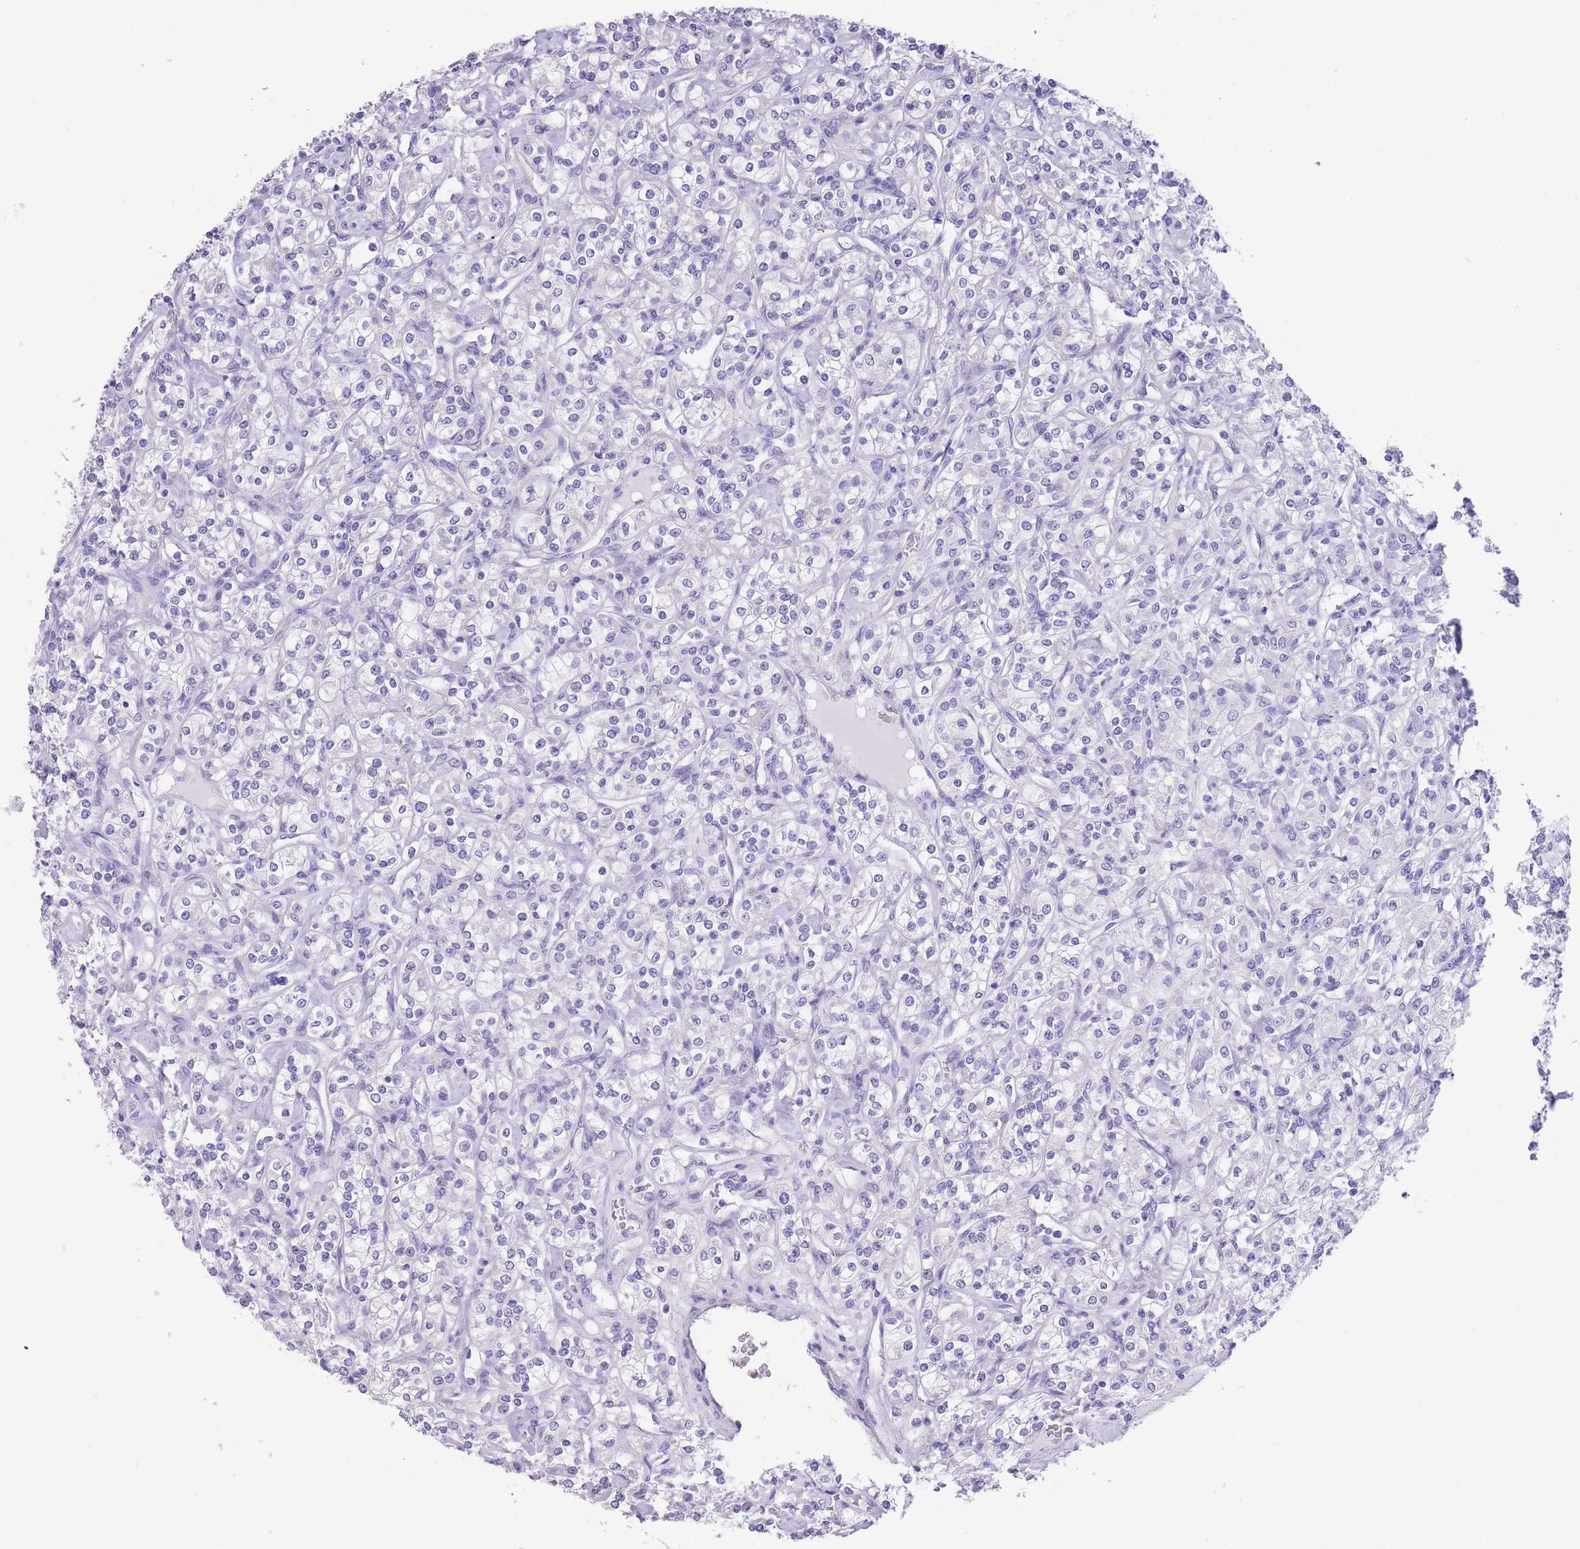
{"staining": {"intensity": "negative", "quantity": "none", "location": "none"}, "tissue": "renal cancer", "cell_type": "Tumor cells", "image_type": "cancer", "snomed": [{"axis": "morphology", "description": "Adenocarcinoma, NOS"}, {"axis": "topography", "description": "Kidney"}], "caption": "Renal cancer was stained to show a protein in brown. There is no significant expression in tumor cells.", "gene": "RAI2", "patient": {"sex": "male", "age": 77}}